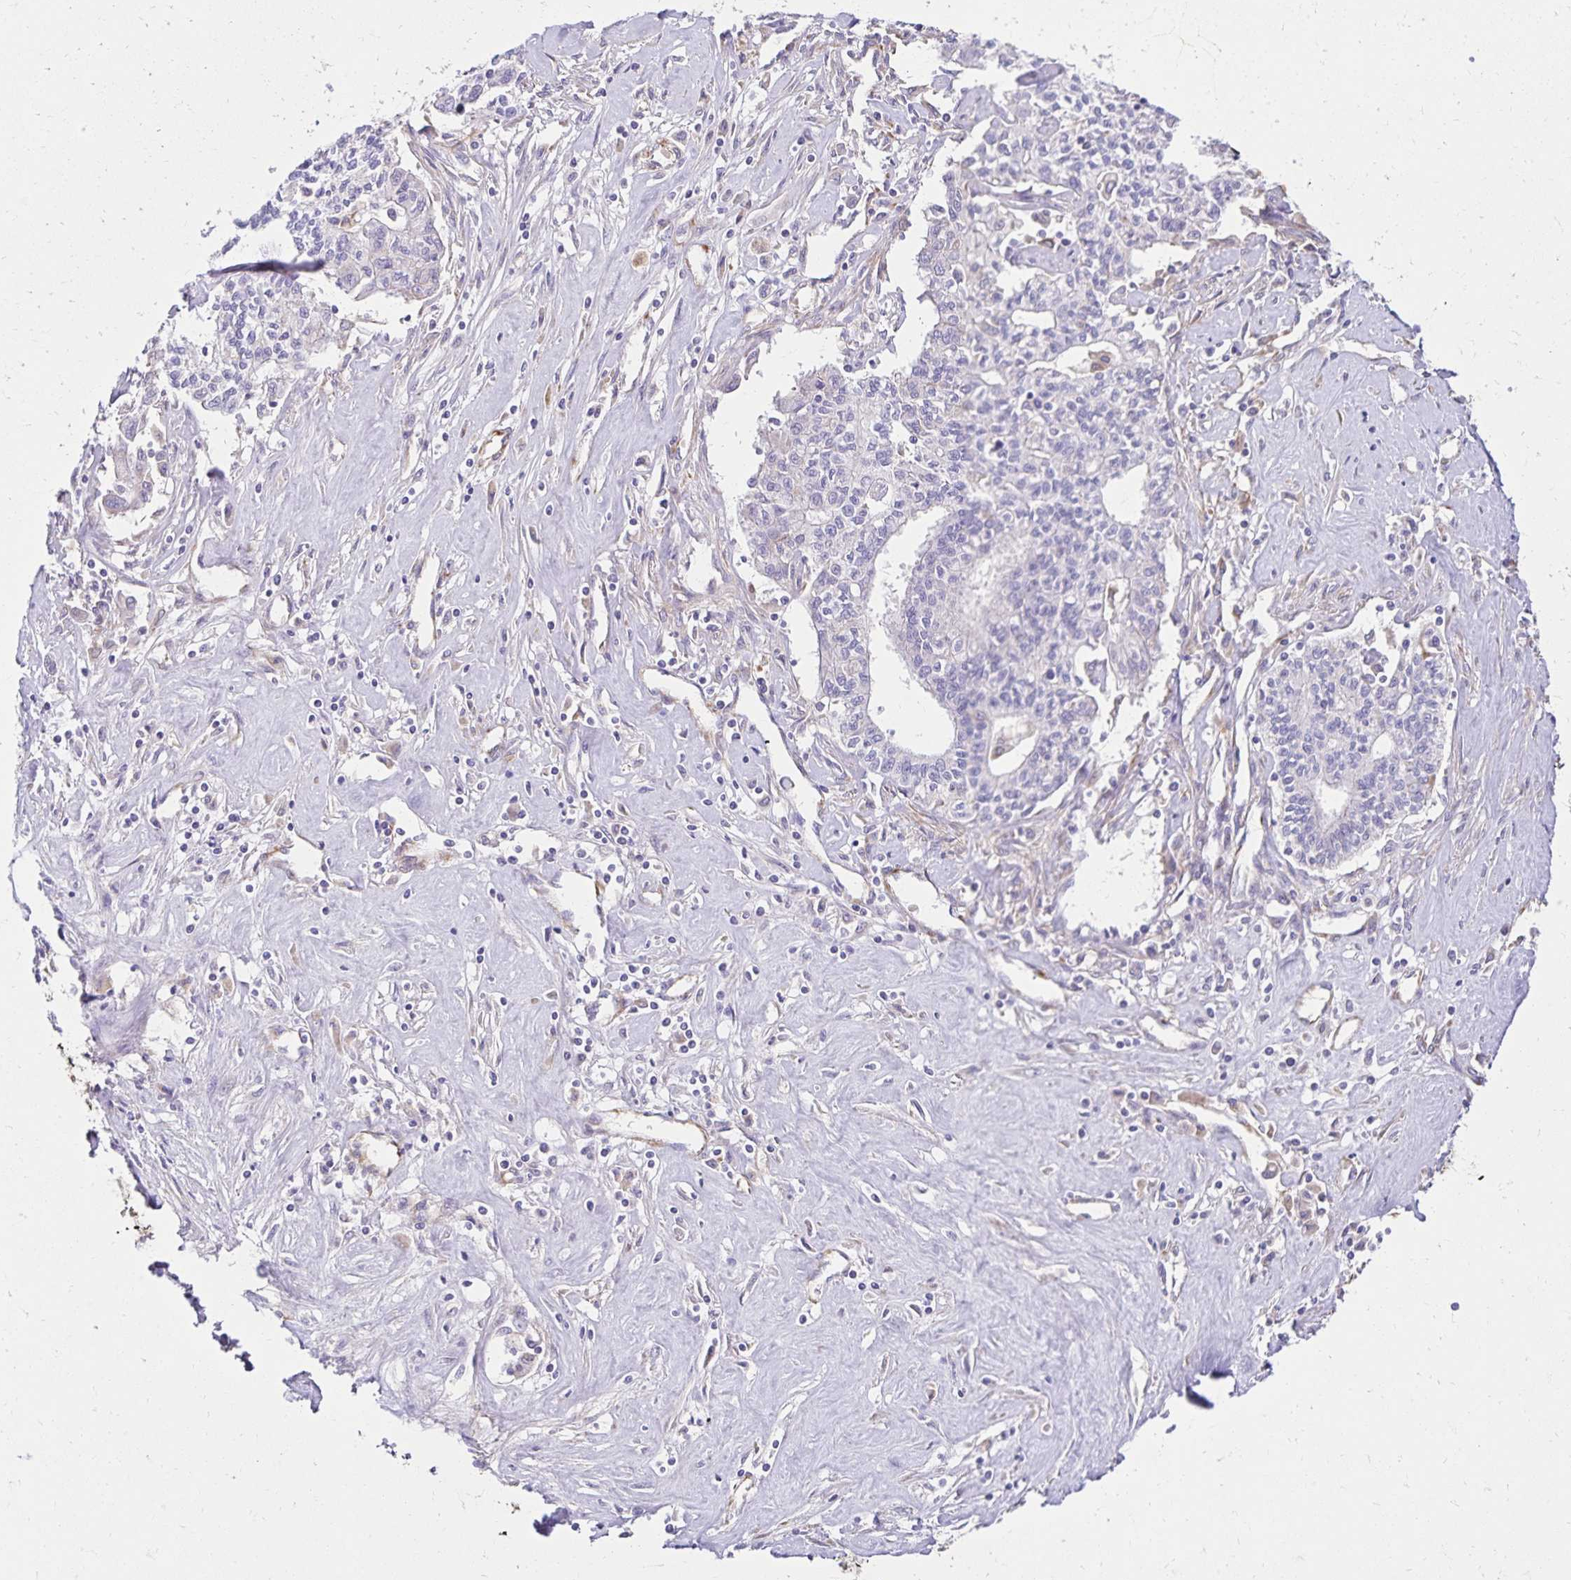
{"staining": {"intensity": "negative", "quantity": "none", "location": "none"}, "tissue": "liver cancer", "cell_type": "Tumor cells", "image_type": "cancer", "snomed": [{"axis": "morphology", "description": "Cholangiocarcinoma"}, {"axis": "topography", "description": "Liver"}], "caption": "An IHC micrograph of liver cancer (cholangiocarcinoma) is shown. There is no staining in tumor cells of liver cancer (cholangiocarcinoma).", "gene": "TRPV6", "patient": {"sex": "female", "age": 61}}